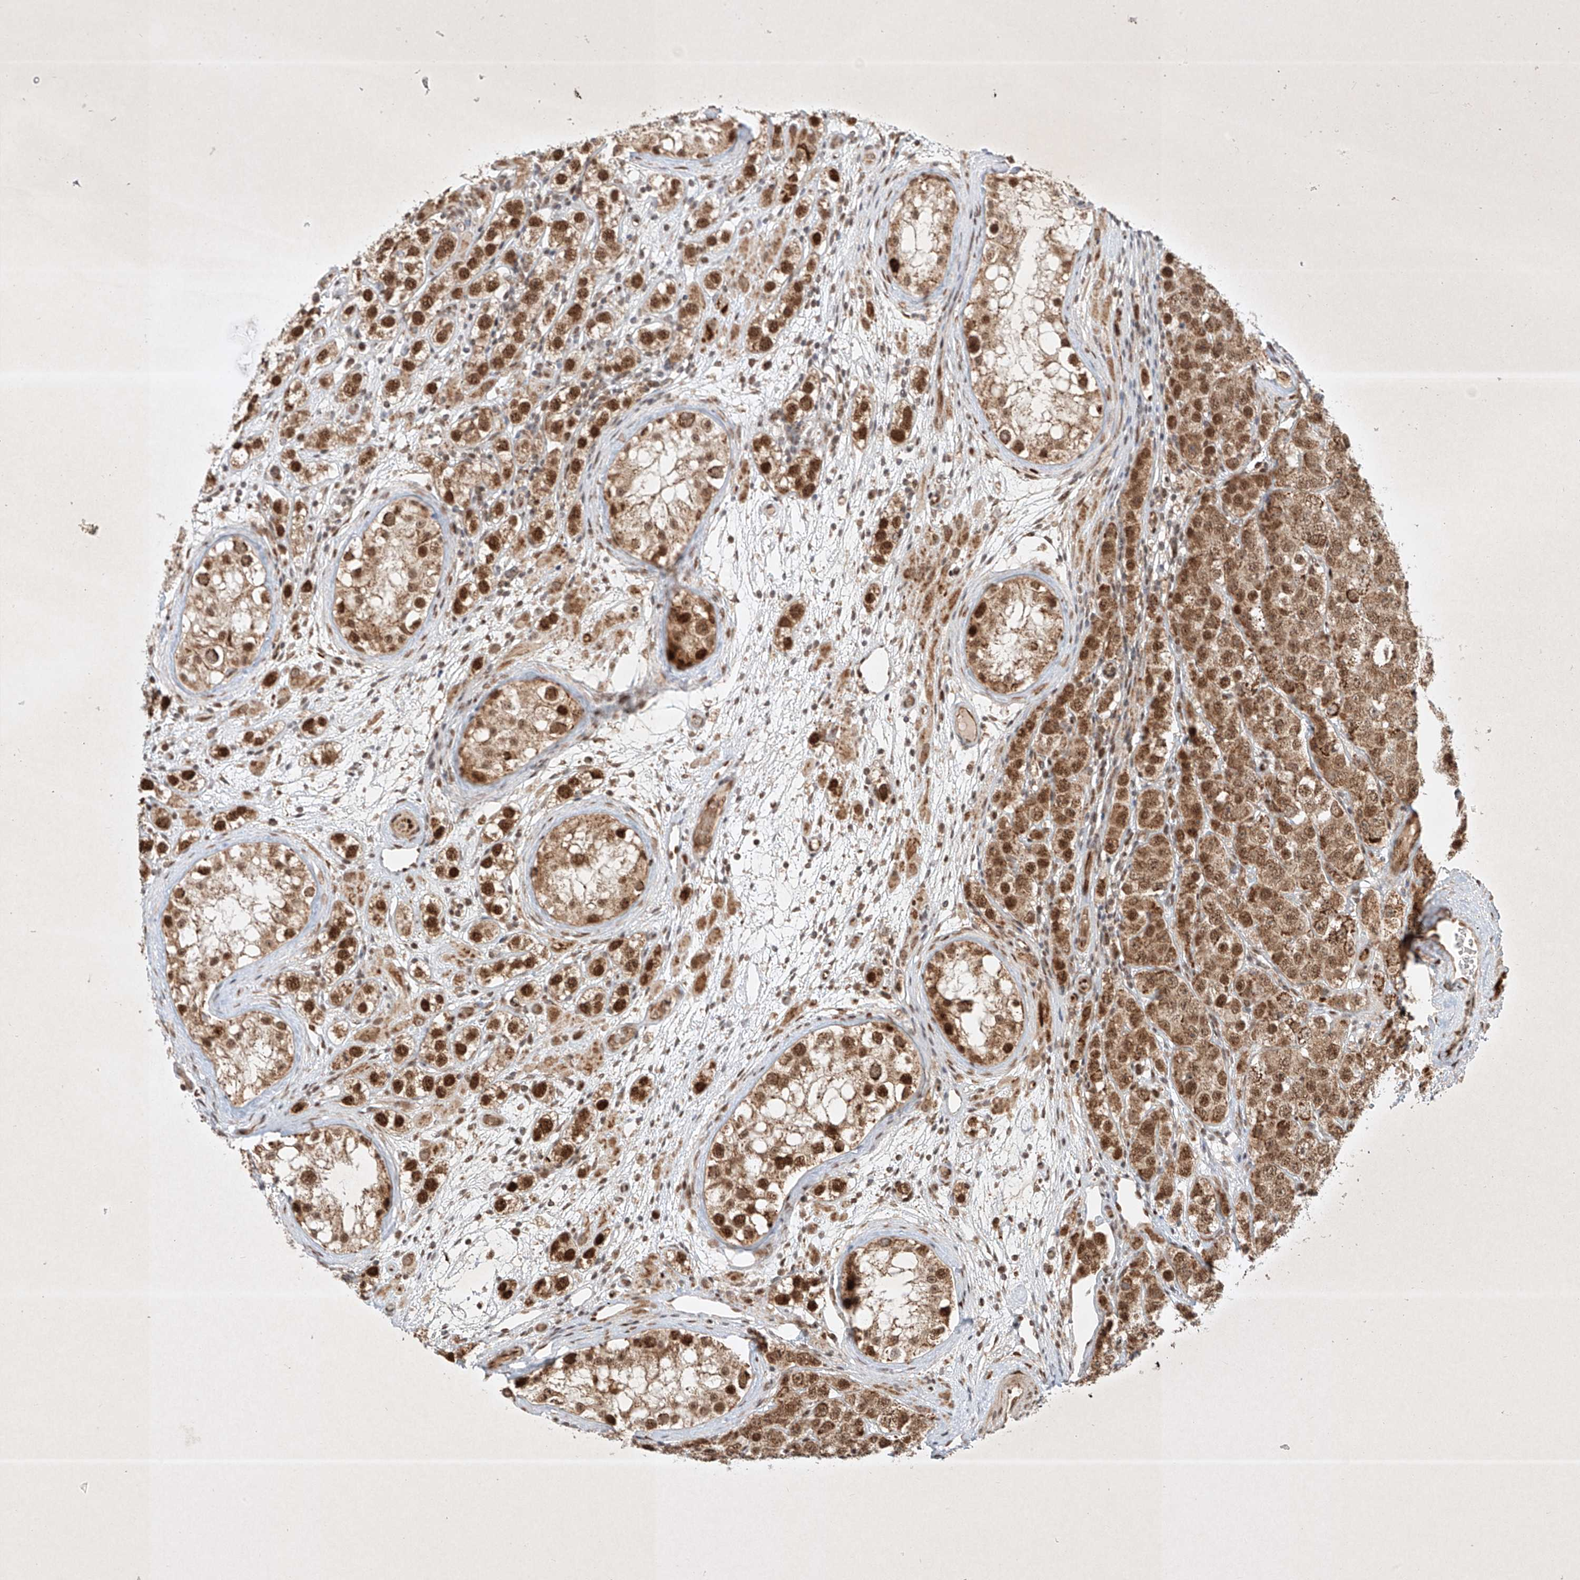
{"staining": {"intensity": "moderate", "quantity": ">75%", "location": "cytoplasmic/membranous"}, "tissue": "testis cancer", "cell_type": "Tumor cells", "image_type": "cancer", "snomed": [{"axis": "morphology", "description": "Seminoma, NOS"}, {"axis": "topography", "description": "Testis"}], "caption": "DAB (3,3'-diaminobenzidine) immunohistochemical staining of human testis cancer (seminoma) reveals moderate cytoplasmic/membranous protein expression in approximately >75% of tumor cells.", "gene": "EPG5", "patient": {"sex": "male", "age": 28}}